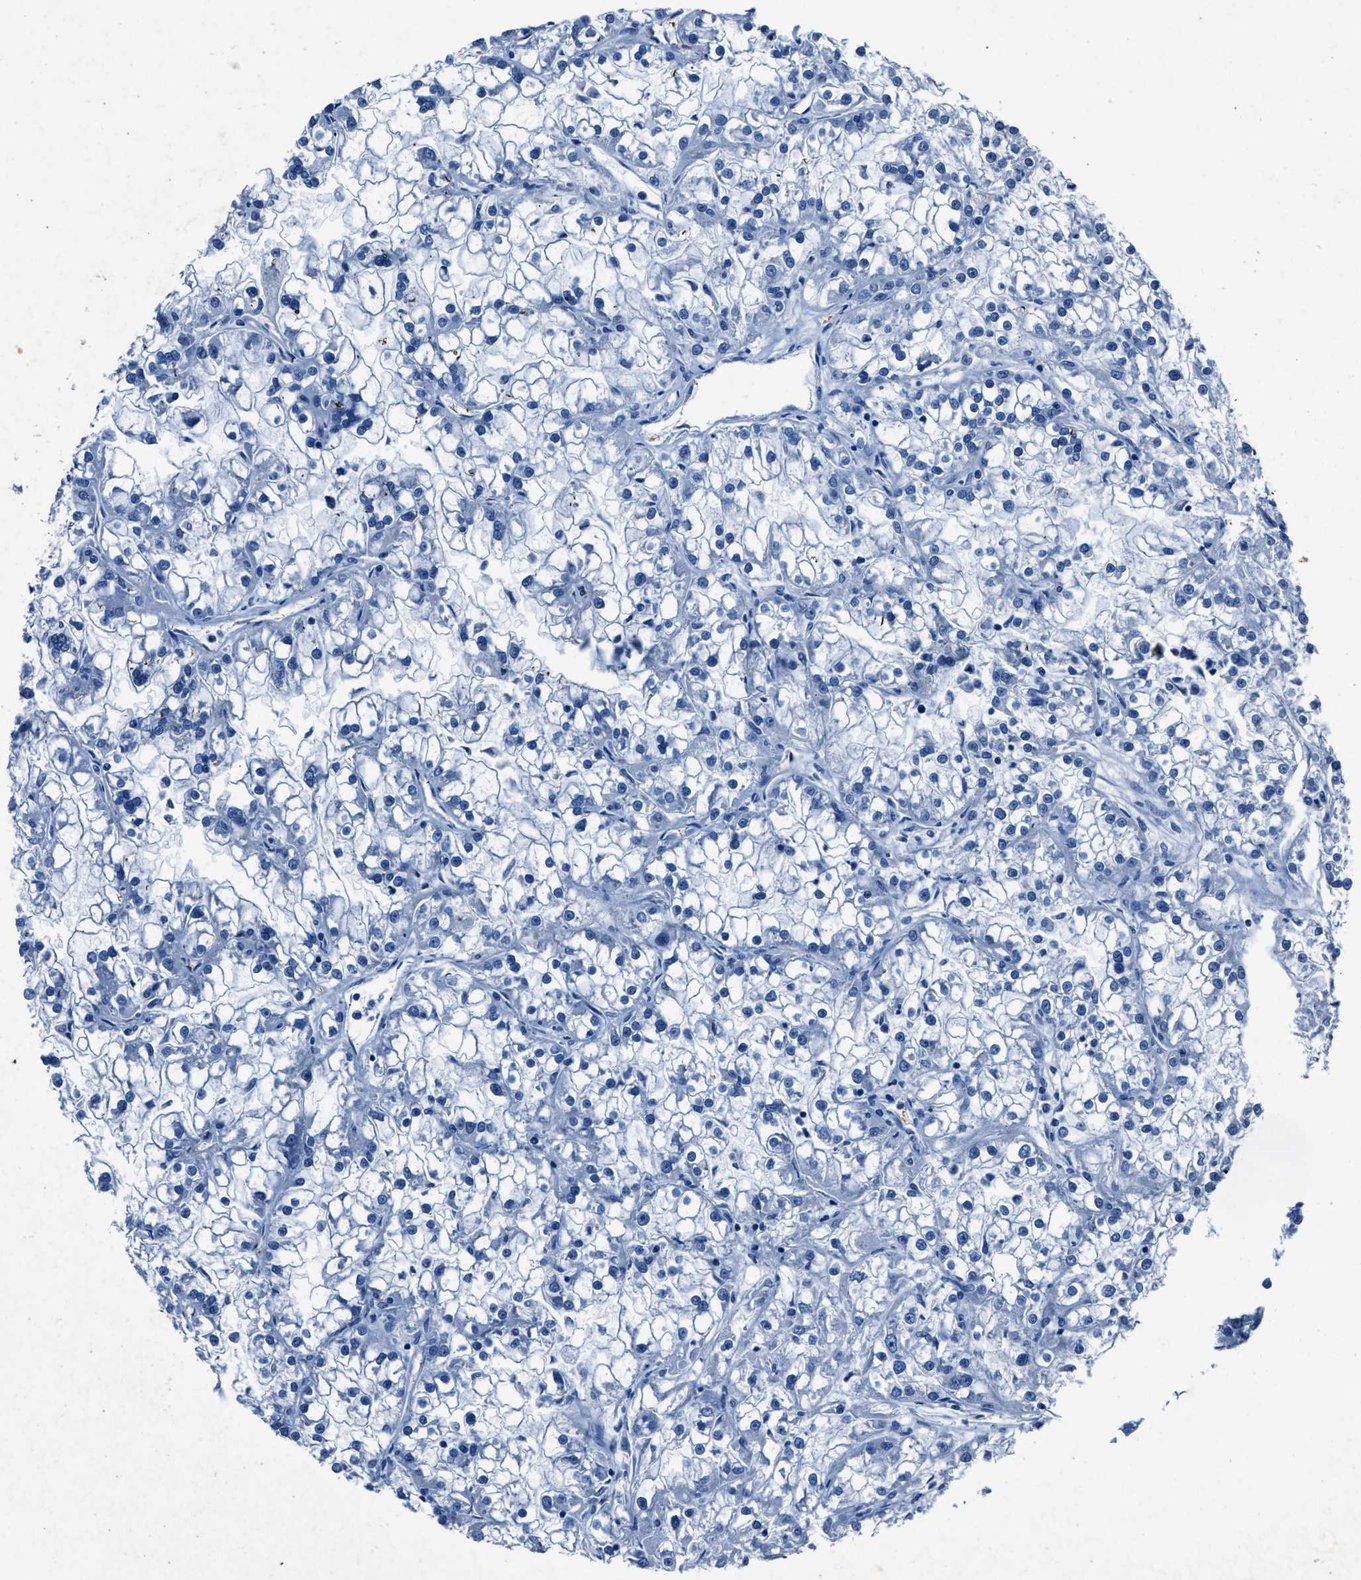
{"staining": {"intensity": "negative", "quantity": "none", "location": "none"}, "tissue": "renal cancer", "cell_type": "Tumor cells", "image_type": "cancer", "snomed": [{"axis": "morphology", "description": "Adenocarcinoma, NOS"}, {"axis": "topography", "description": "Kidney"}], "caption": "DAB (3,3'-diaminobenzidine) immunohistochemical staining of human renal cancer (adenocarcinoma) demonstrates no significant positivity in tumor cells. (IHC, brightfield microscopy, high magnification).", "gene": "NACAD", "patient": {"sex": "female", "age": 52}}